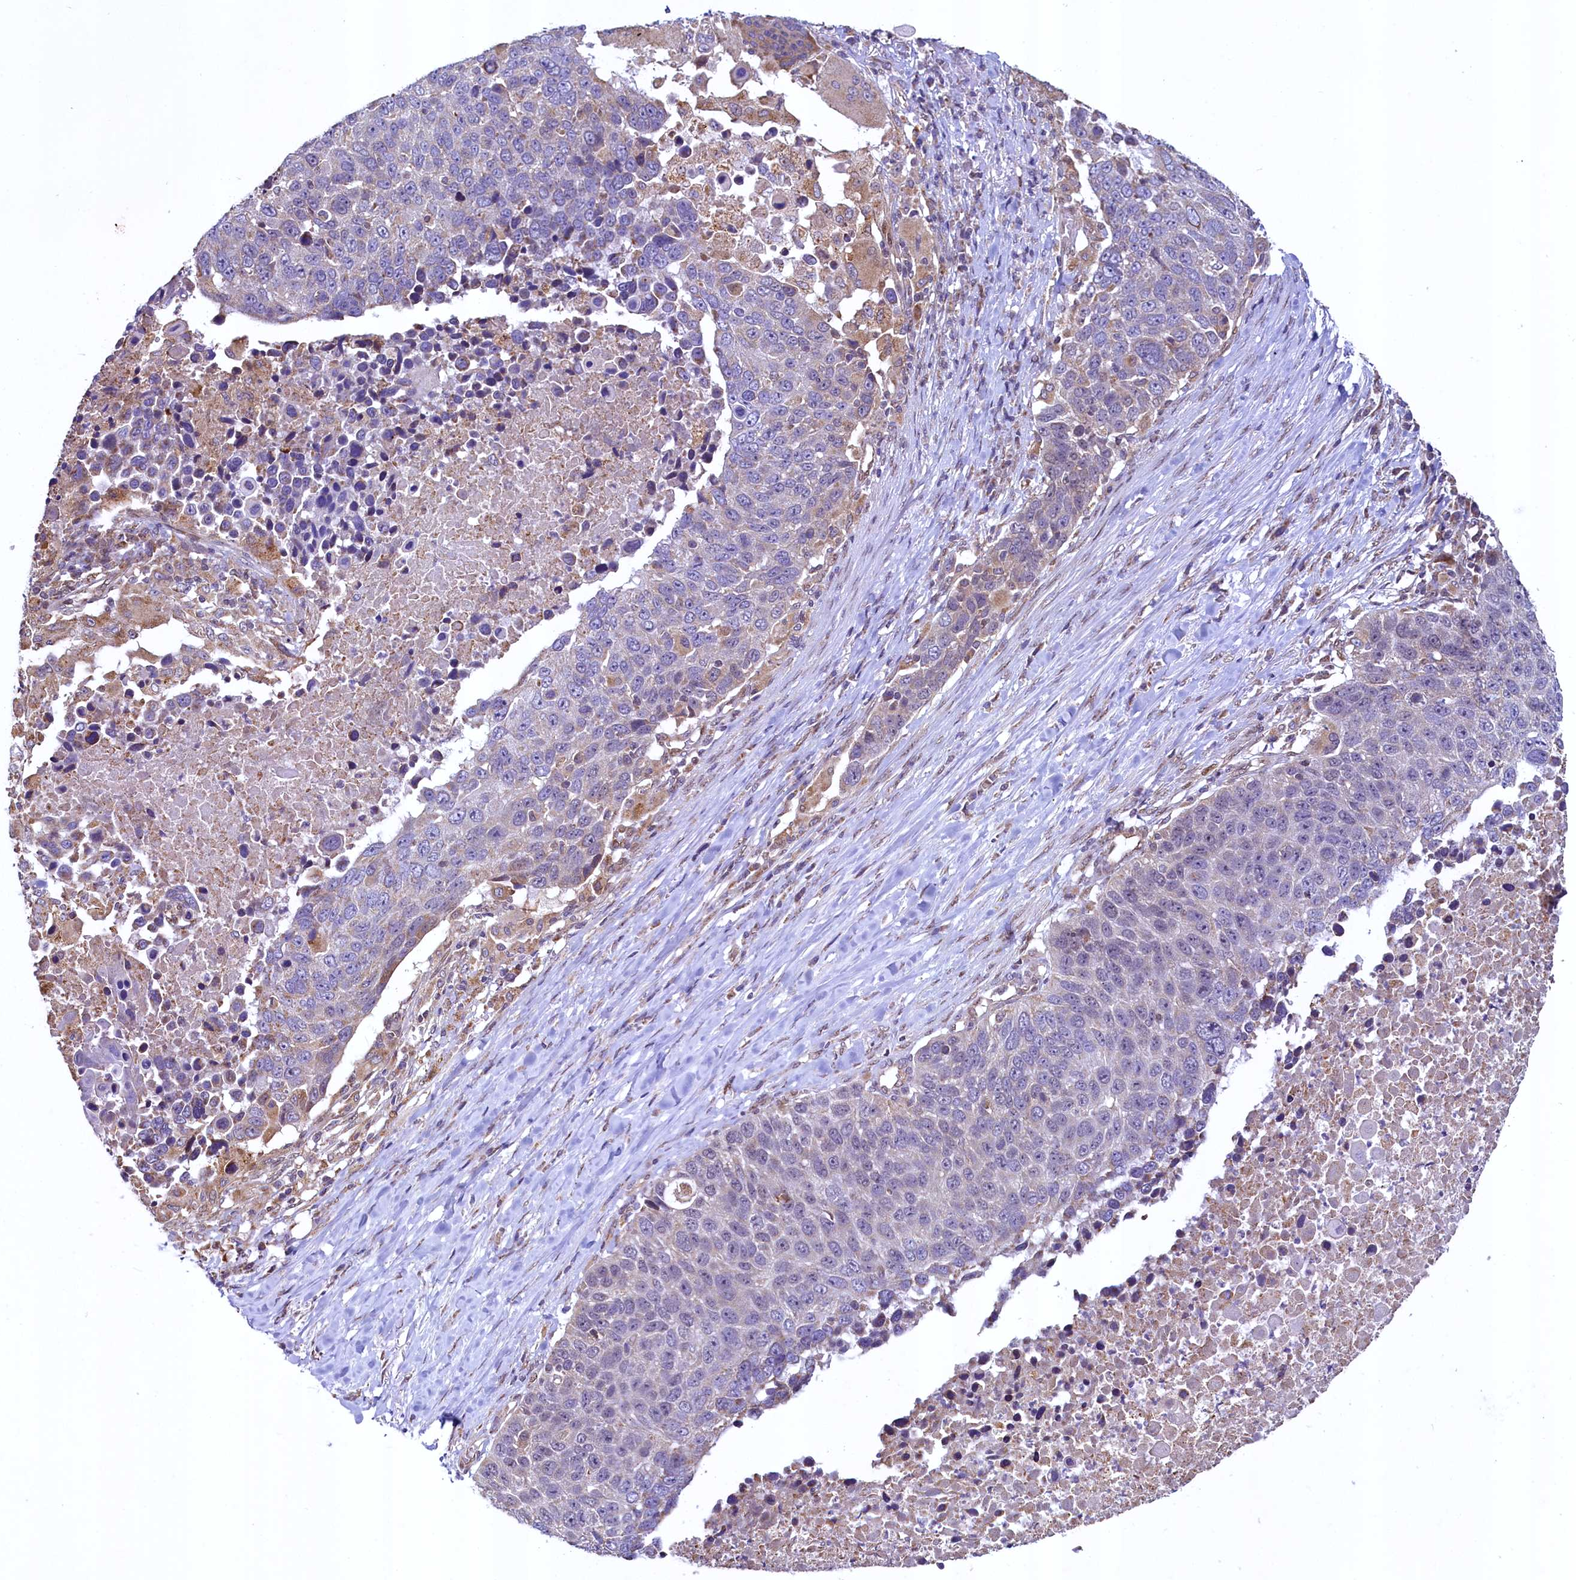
{"staining": {"intensity": "negative", "quantity": "none", "location": "none"}, "tissue": "lung cancer", "cell_type": "Tumor cells", "image_type": "cancer", "snomed": [{"axis": "morphology", "description": "Normal tissue, NOS"}, {"axis": "morphology", "description": "Squamous cell carcinoma, NOS"}, {"axis": "topography", "description": "Lymph node"}, {"axis": "topography", "description": "Lung"}], "caption": "The image displays no staining of tumor cells in lung squamous cell carcinoma.", "gene": "ZNF577", "patient": {"sex": "male", "age": 66}}